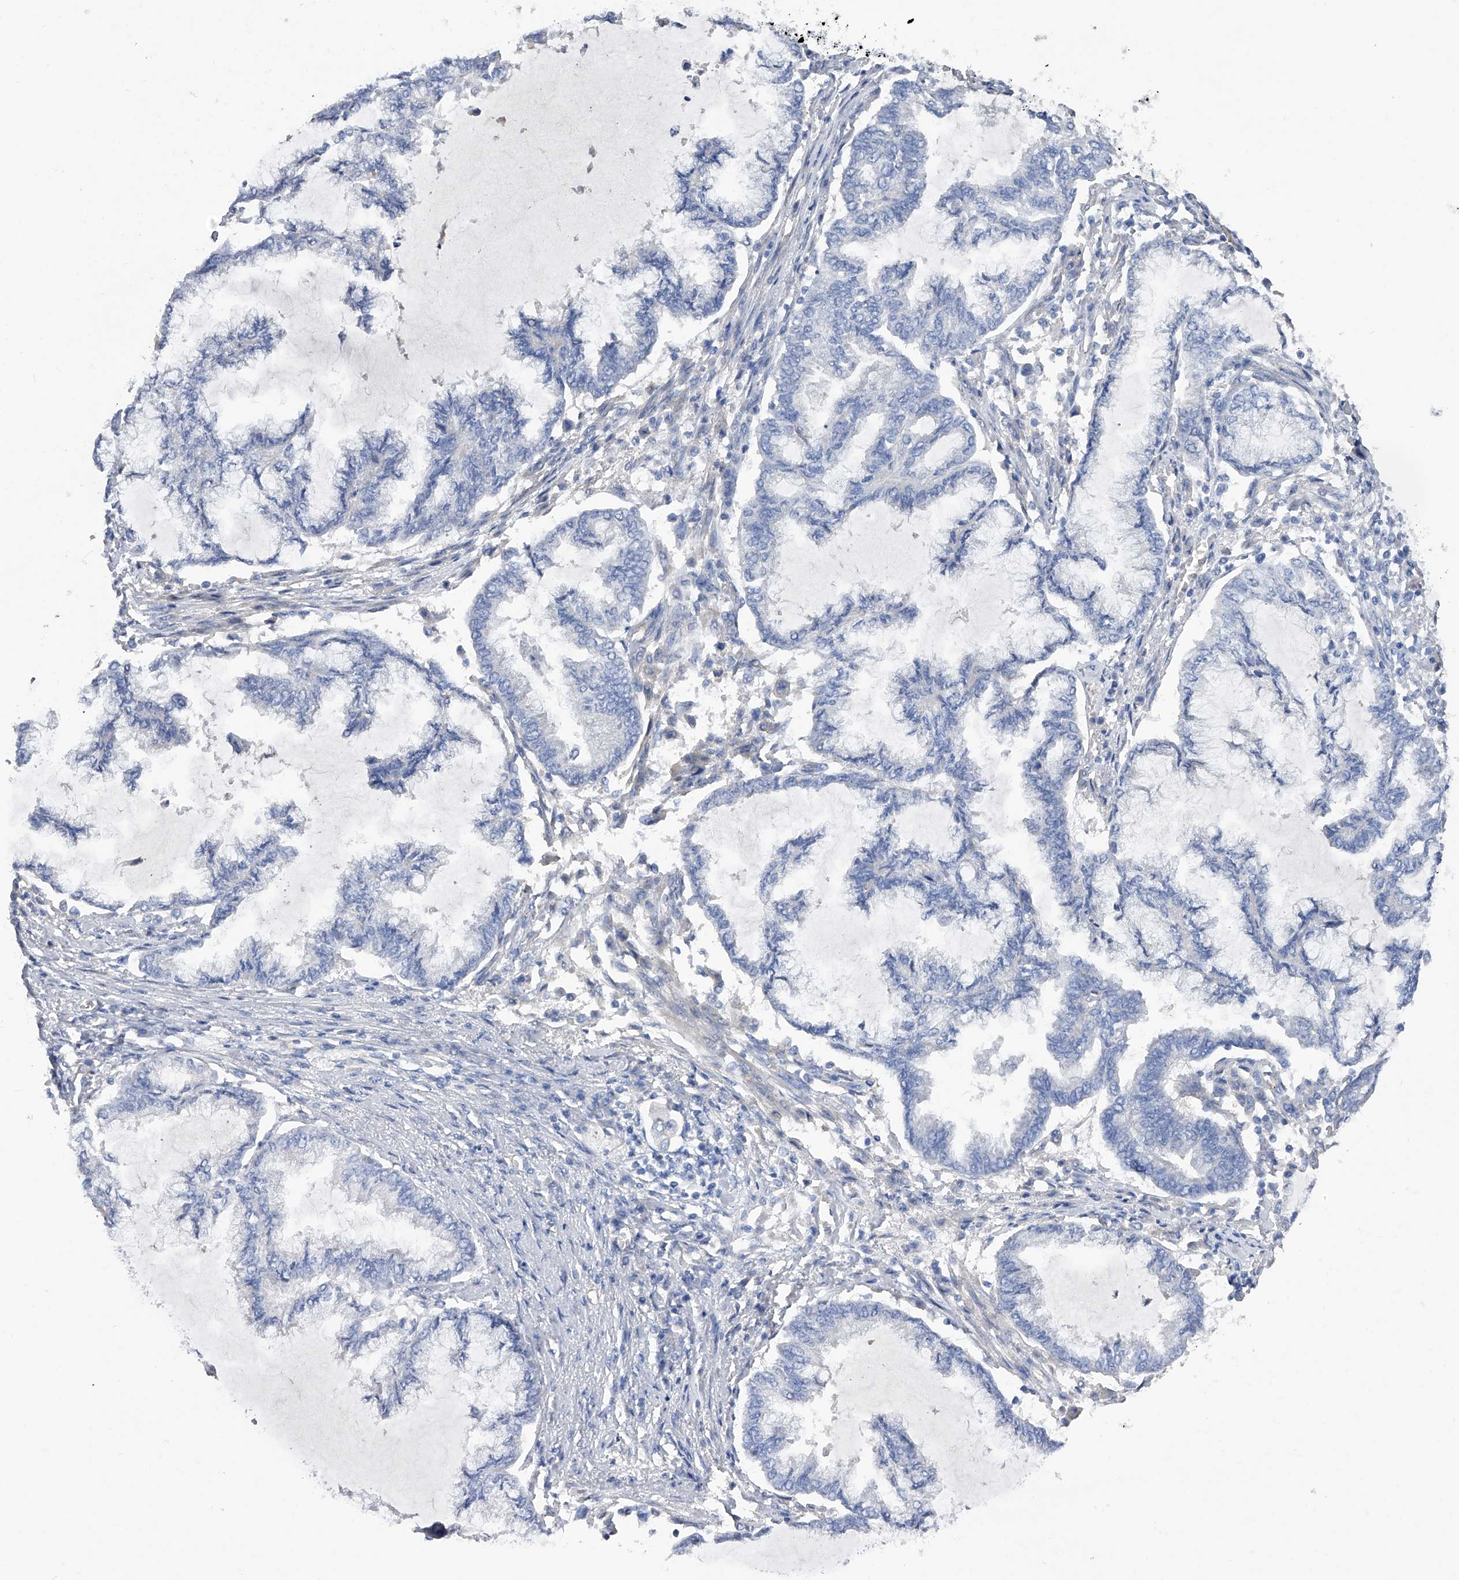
{"staining": {"intensity": "negative", "quantity": "none", "location": "none"}, "tissue": "endometrial cancer", "cell_type": "Tumor cells", "image_type": "cancer", "snomed": [{"axis": "morphology", "description": "Adenocarcinoma, NOS"}, {"axis": "topography", "description": "Endometrium"}], "caption": "Endometrial cancer was stained to show a protein in brown. There is no significant expression in tumor cells.", "gene": "RWDD2A", "patient": {"sex": "female", "age": 86}}